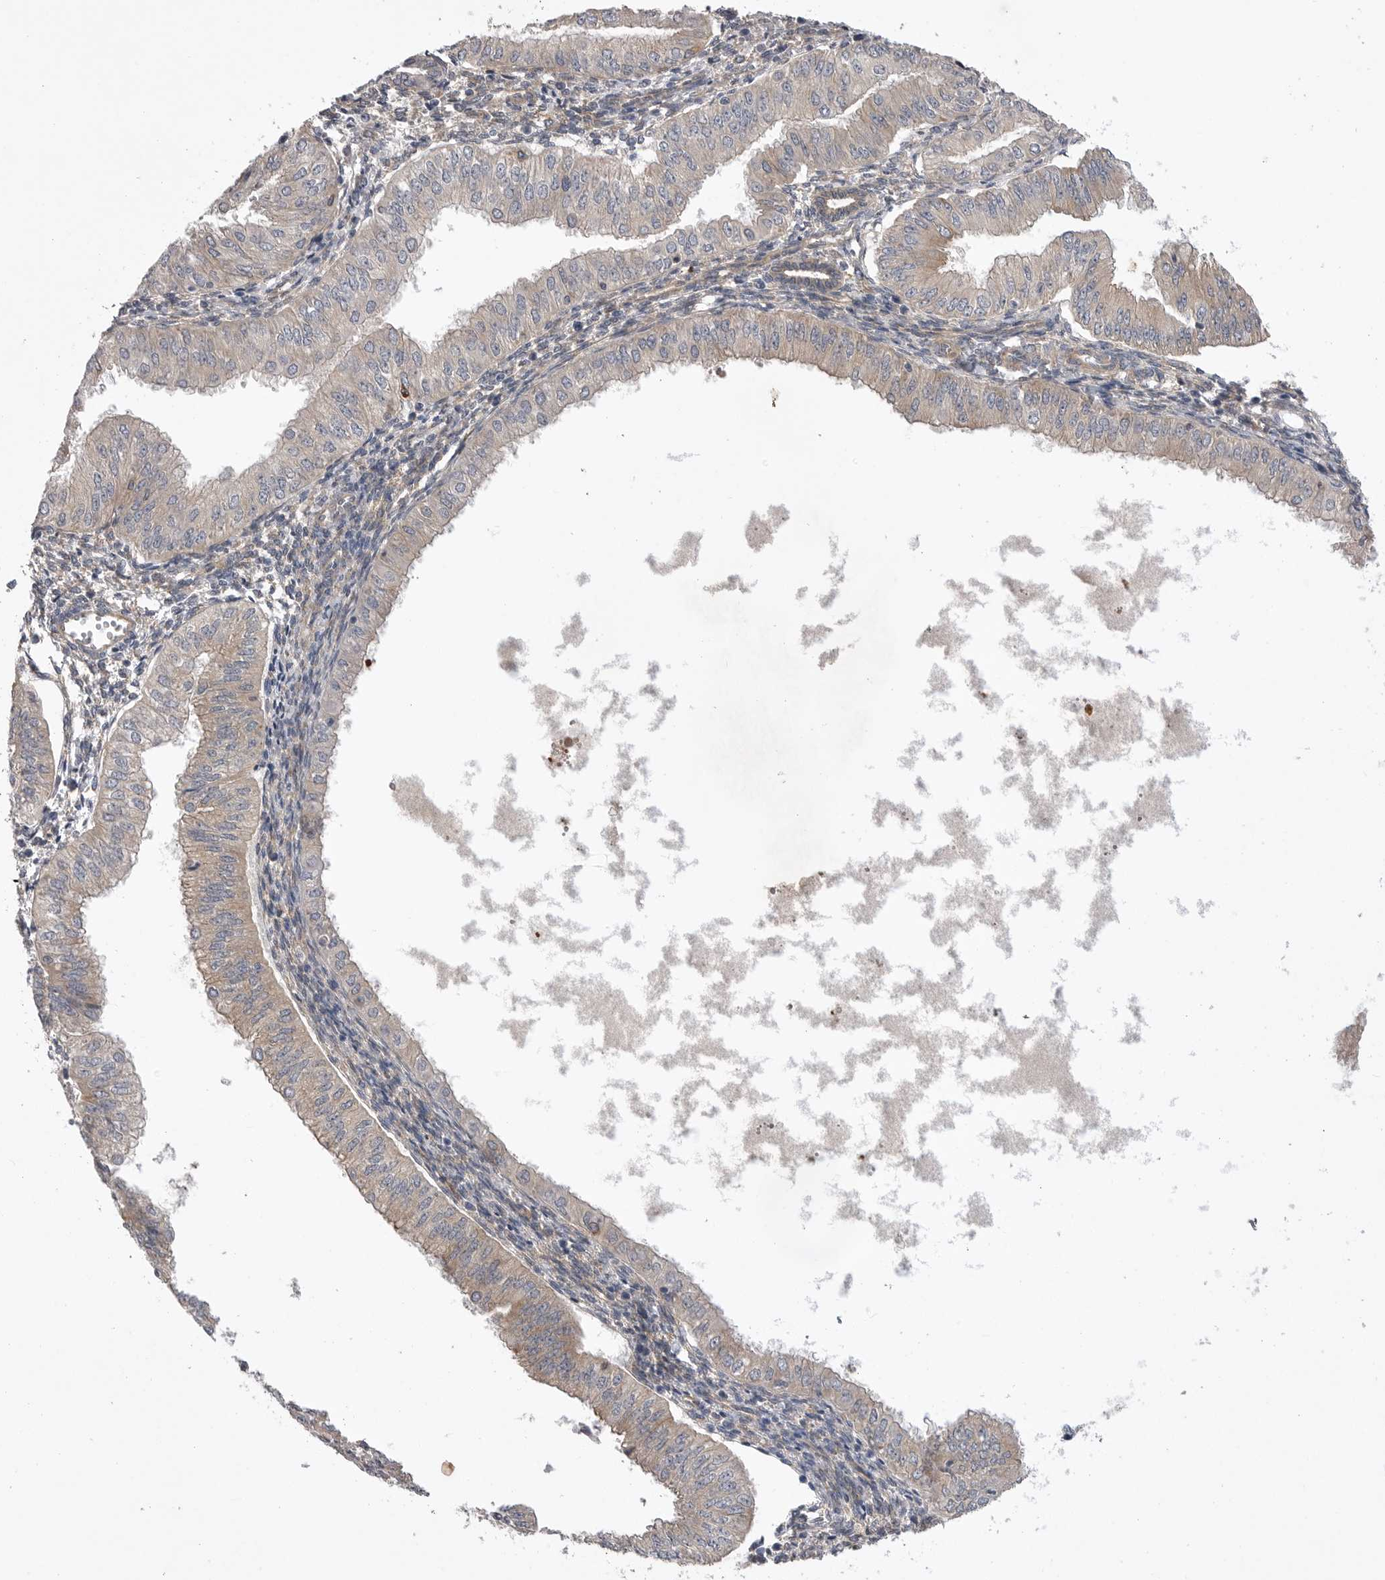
{"staining": {"intensity": "weak", "quantity": "25%-75%", "location": "cytoplasmic/membranous"}, "tissue": "endometrial cancer", "cell_type": "Tumor cells", "image_type": "cancer", "snomed": [{"axis": "morphology", "description": "Normal tissue, NOS"}, {"axis": "morphology", "description": "Adenocarcinoma, NOS"}, {"axis": "topography", "description": "Endometrium"}], "caption": "Protein staining by immunohistochemistry (IHC) shows weak cytoplasmic/membranous positivity in about 25%-75% of tumor cells in endometrial adenocarcinoma.", "gene": "VAC14", "patient": {"sex": "female", "age": 53}}